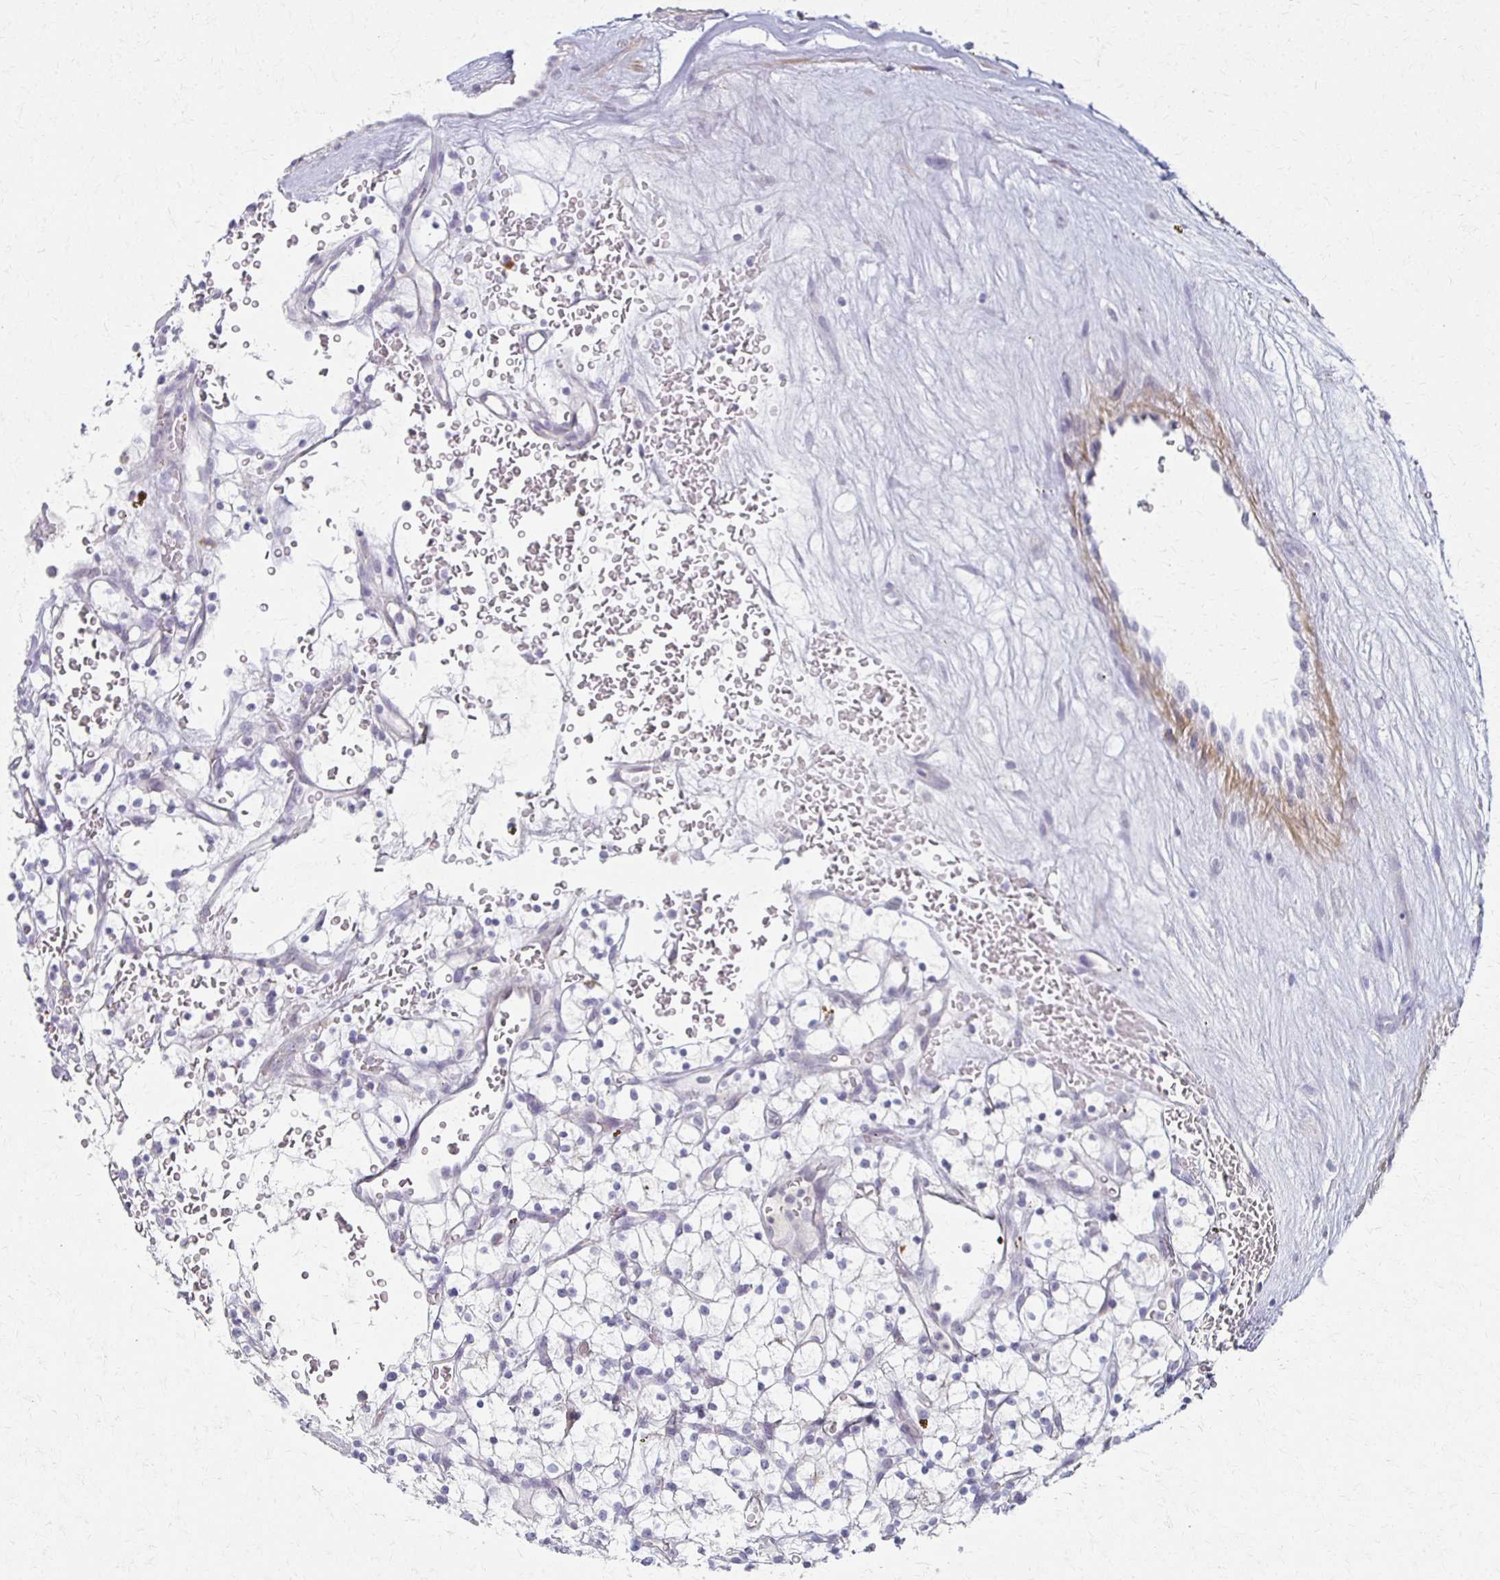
{"staining": {"intensity": "negative", "quantity": "none", "location": "none"}, "tissue": "renal cancer", "cell_type": "Tumor cells", "image_type": "cancer", "snomed": [{"axis": "morphology", "description": "Adenocarcinoma, NOS"}, {"axis": "topography", "description": "Kidney"}], "caption": "Immunohistochemistry image of neoplastic tissue: human adenocarcinoma (renal) stained with DAB shows no significant protein positivity in tumor cells. The staining was performed using DAB (3,3'-diaminobenzidine) to visualize the protein expression in brown, while the nuclei were stained in blue with hematoxylin (Magnification: 20x).", "gene": "FOXO4", "patient": {"sex": "female", "age": 64}}